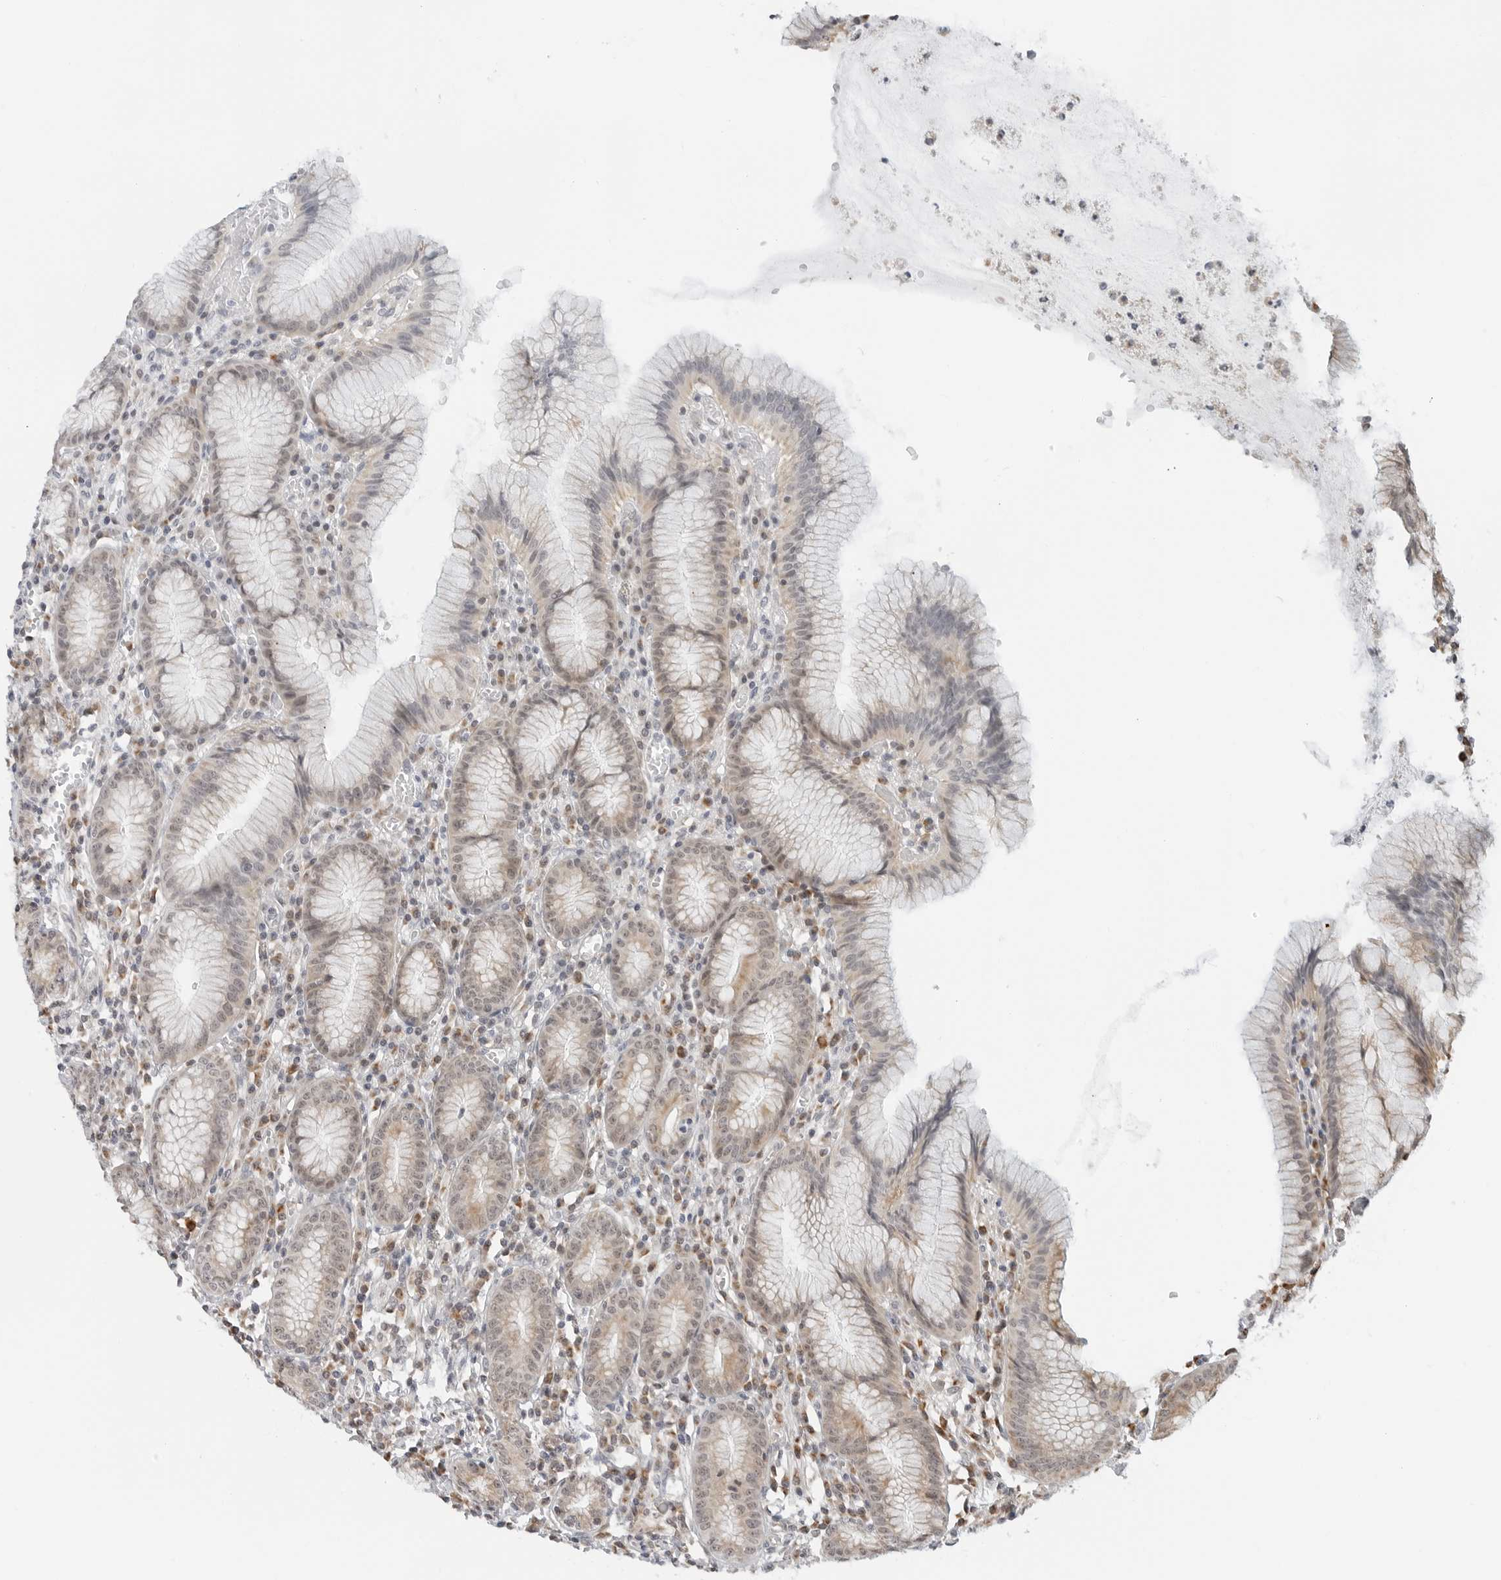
{"staining": {"intensity": "strong", "quantity": "25%-75%", "location": "cytoplasmic/membranous,nuclear"}, "tissue": "stomach", "cell_type": "Glandular cells", "image_type": "normal", "snomed": [{"axis": "morphology", "description": "Normal tissue, NOS"}, {"axis": "topography", "description": "Stomach"}], "caption": "Strong cytoplasmic/membranous,nuclear protein expression is appreciated in approximately 25%-75% of glandular cells in stomach.", "gene": "POLR3GL", "patient": {"sex": "male", "age": 55}}